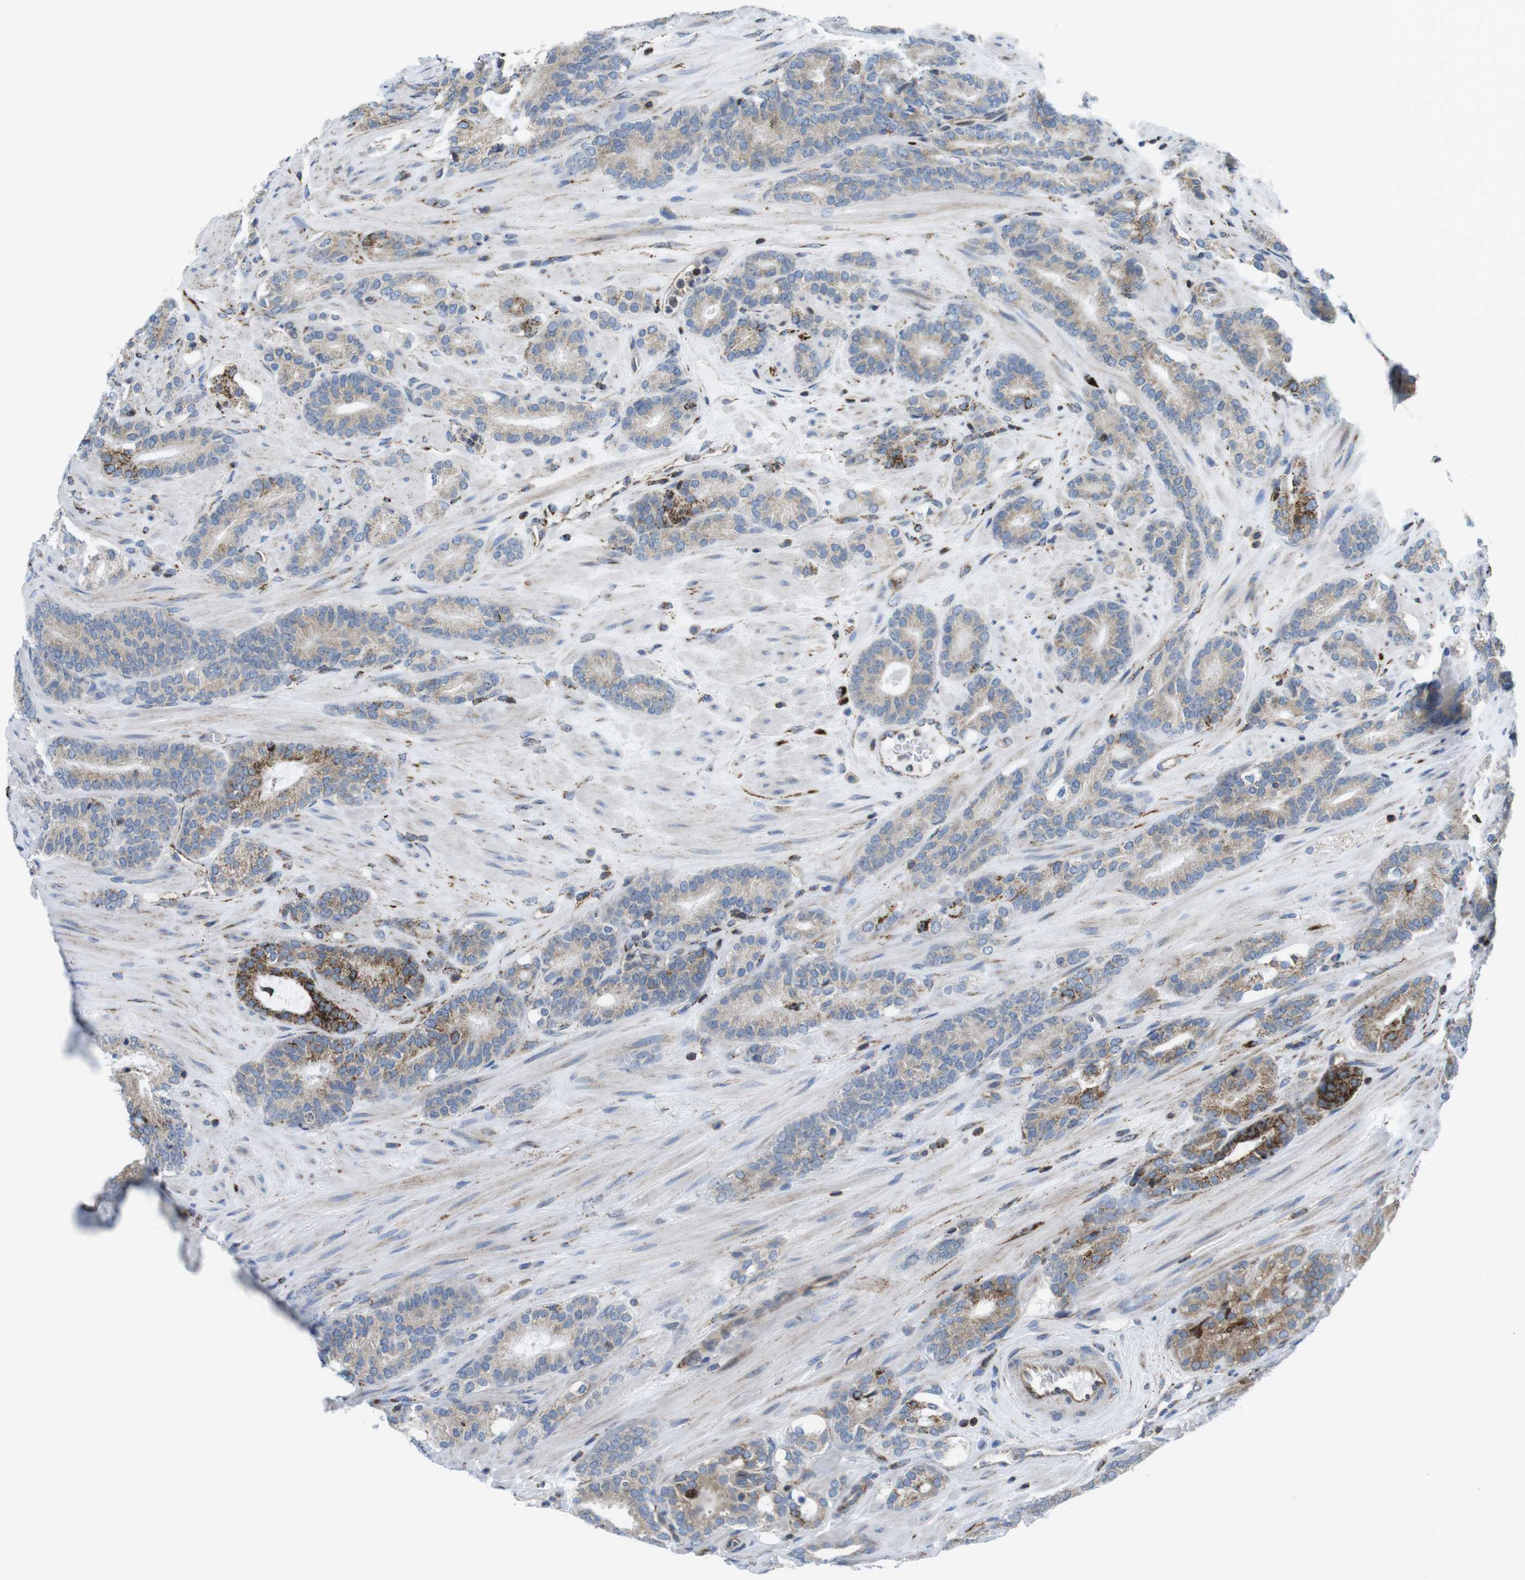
{"staining": {"intensity": "negative", "quantity": "none", "location": "none"}, "tissue": "prostate cancer", "cell_type": "Tumor cells", "image_type": "cancer", "snomed": [{"axis": "morphology", "description": "Adenocarcinoma, Low grade"}, {"axis": "topography", "description": "Prostate"}], "caption": "This is an IHC photomicrograph of prostate cancer (low-grade adenocarcinoma). There is no expression in tumor cells.", "gene": "KCNE3", "patient": {"sex": "male", "age": 63}}